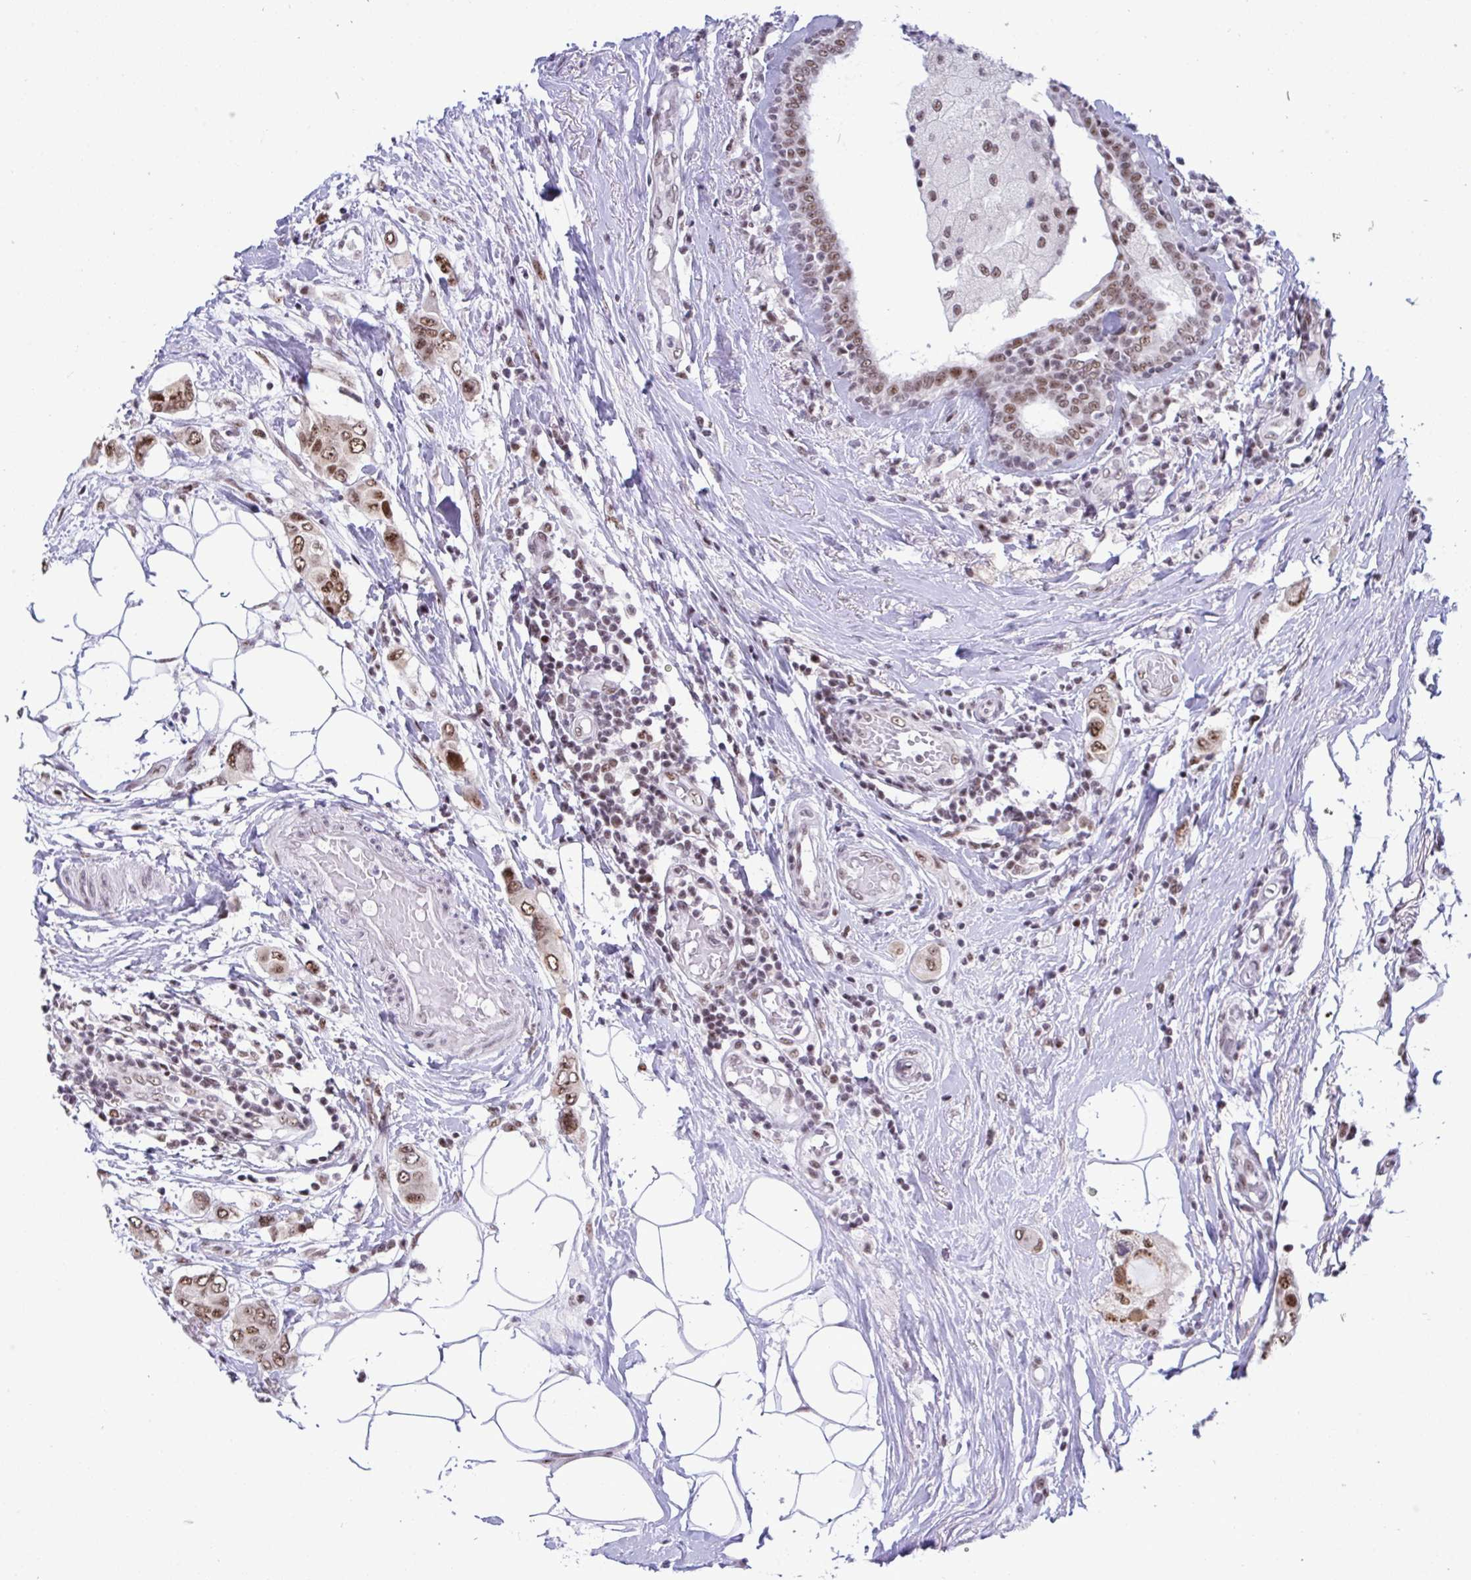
{"staining": {"intensity": "moderate", "quantity": ">75%", "location": "nuclear"}, "tissue": "breast cancer", "cell_type": "Tumor cells", "image_type": "cancer", "snomed": [{"axis": "morphology", "description": "Lobular carcinoma"}, {"axis": "topography", "description": "Breast"}], "caption": "Breast lobular carcinoma stained with DAB (3,3'-diaminobenzidine) IHC reveals medium levels of moderate nuclear staining in about >75% of tumor cells.", "gene": "WBP11", "patient": {"sex": "female", "age": 51}}